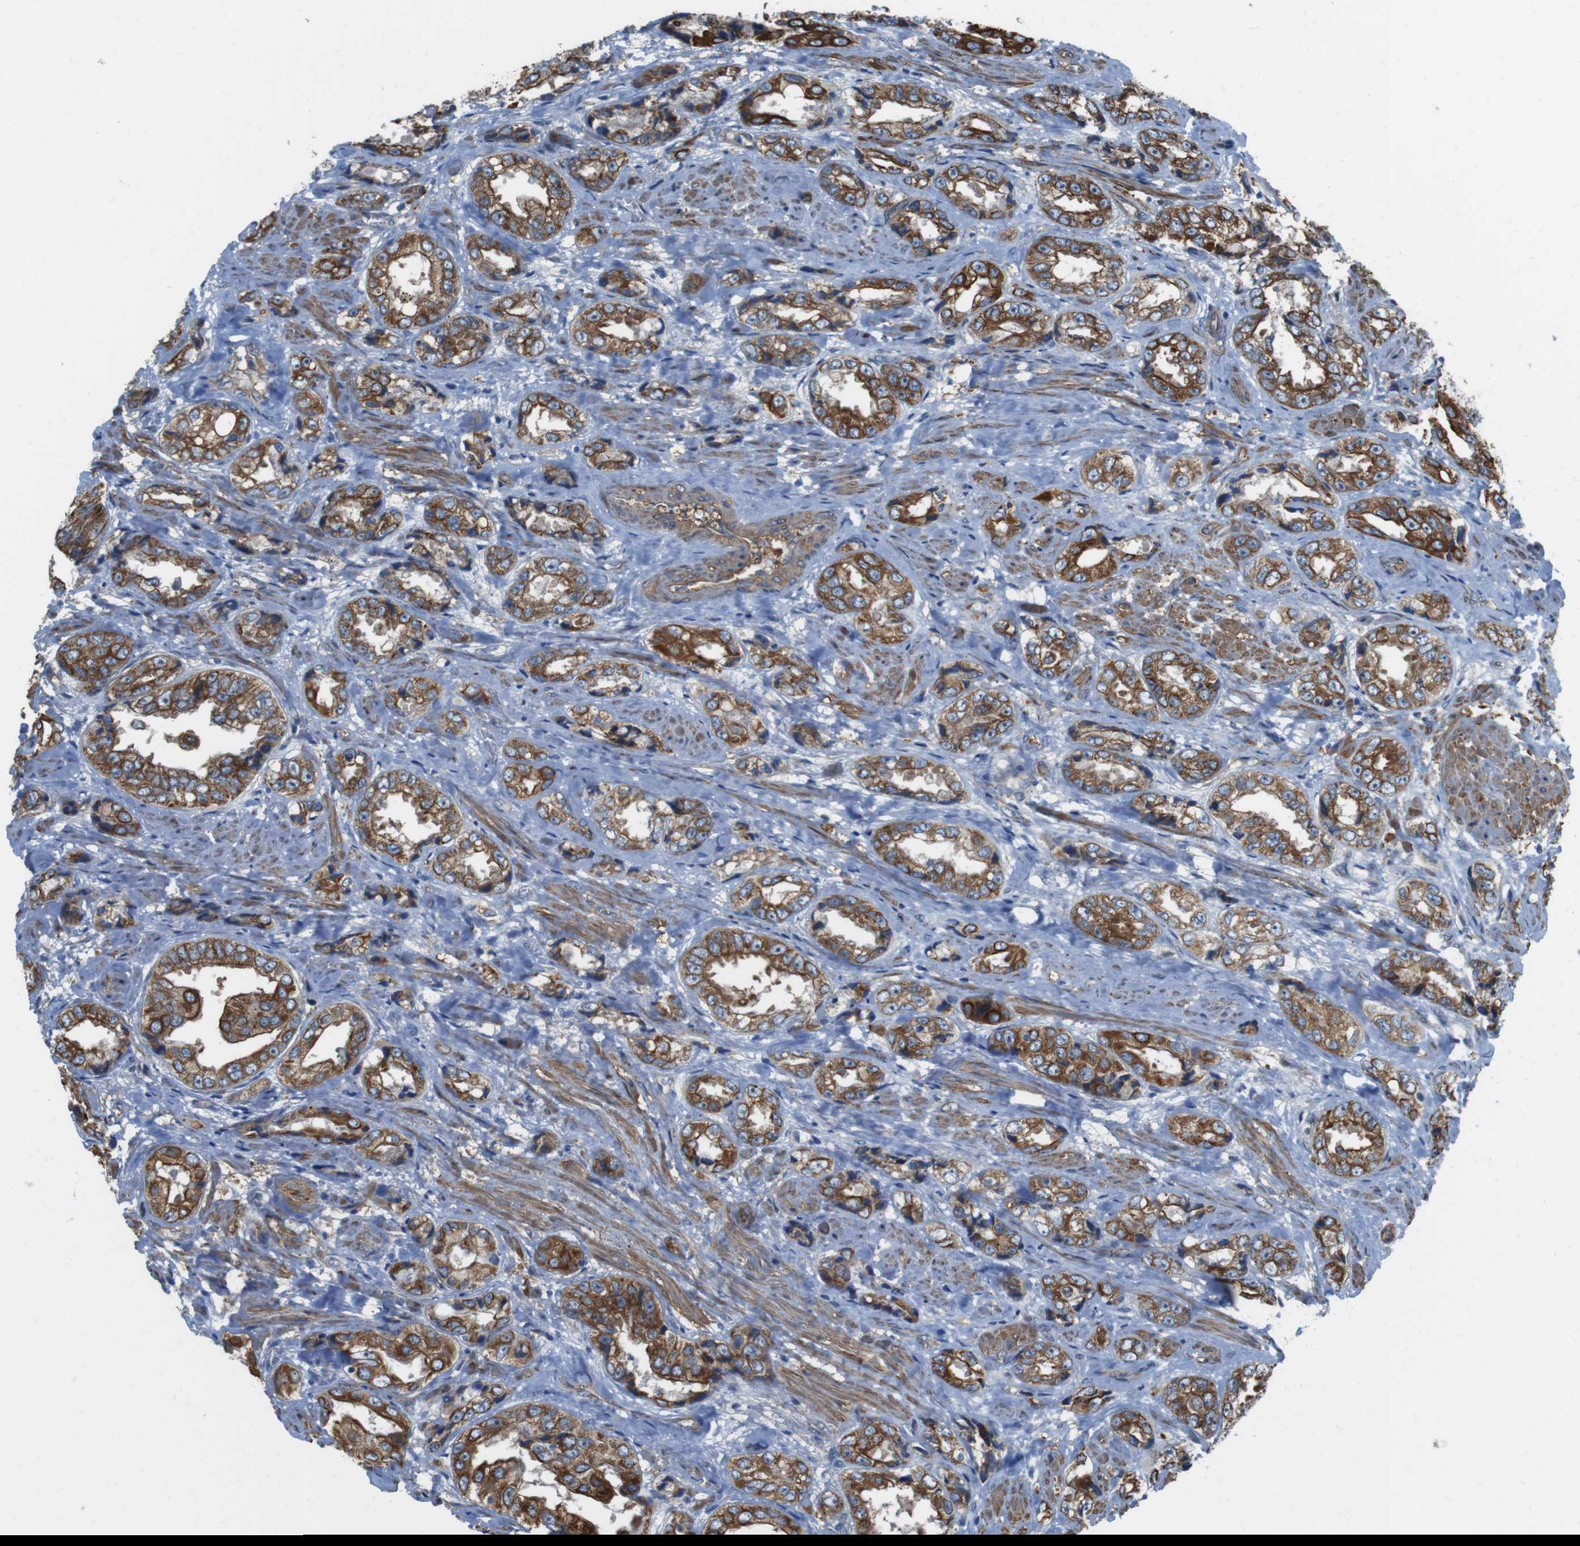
{"staining": {"intensity": "moderate", "quantity": "25%-75%", "location": "cytoplasmic/membranous"}, "tissue": "prostate cancer", "cell_type": "Tumor cells", "image_type": "cancer", "snomed": [{"axis": "morphology", "description": "Adenocarcinoma, High grade"}, {"axis": "topography", "description": "Prostate"}], "caption": "The image exhibits immunohistochemical staining of prostate cancer (high-grade adenocarcinoma). There is moderate cytoplasmic/membranous staining is seen in about 25%-75% of tumor cells.", "gene": "FAM174B", "patient": {"sex": "male", "age": 61}}